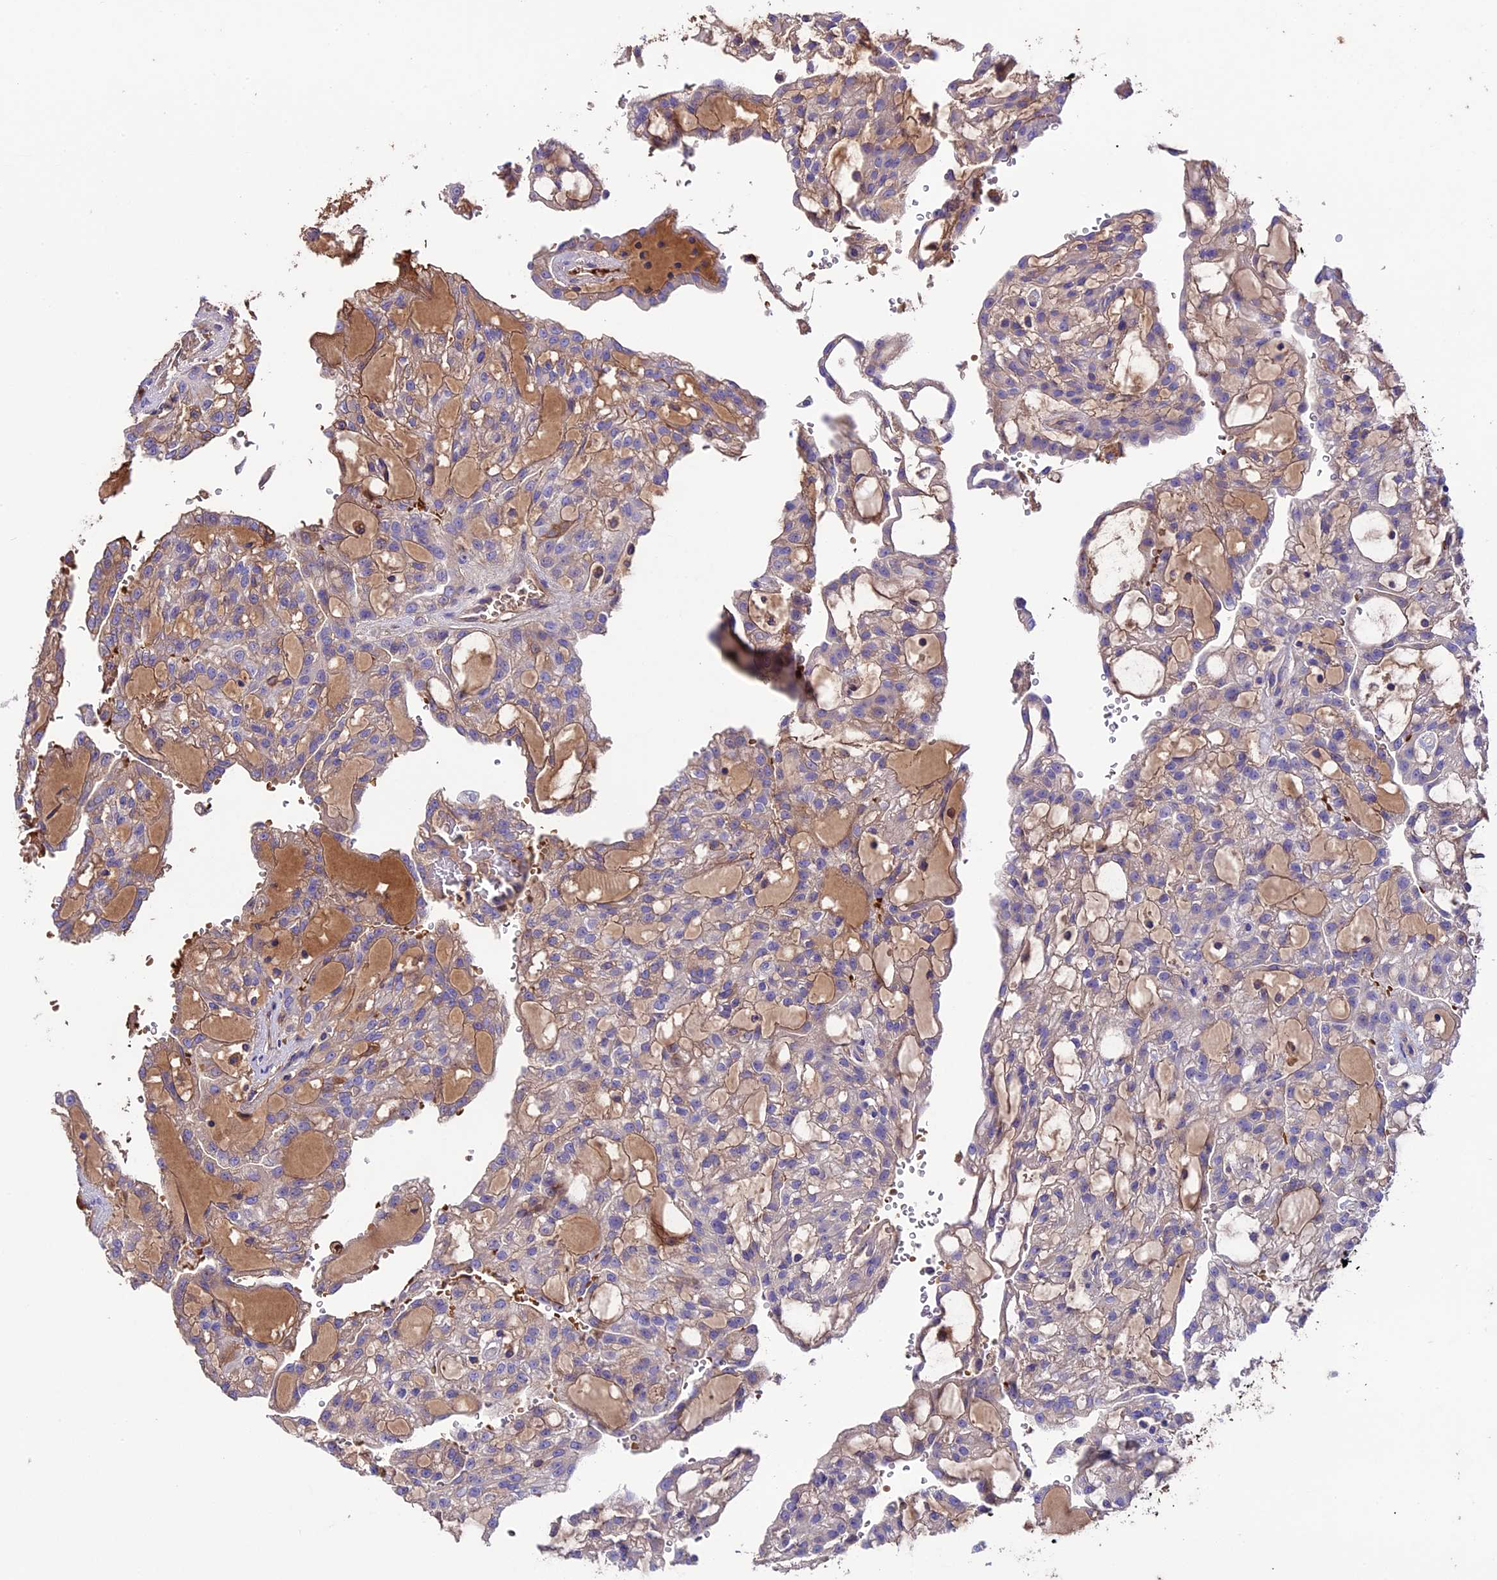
{"staining": {"intensity": "weak", "quantity": "25%-75%", "location": "cytoplasmic/membranous"}, "tissue": "renal cancer", "cell_type": "Tumor cells", "image_type": "cancer", "snomed": [{"axis": "morphology", "description": "Adenocarcinoma, NOS"}, {"axis": "topography", "description": "Kidney"}], "caption": "Immunohistochemical staining of human adenocarcinoma (renal) reveals weak cytoplasmic/membranous protein staining in approximately 25%-75% of tumor cells. (DAB IHC, brown staining for protein, blue staining for nuclei).", "gene": "TCP11L2", "patient": {"sex": "male", "age": 63}}